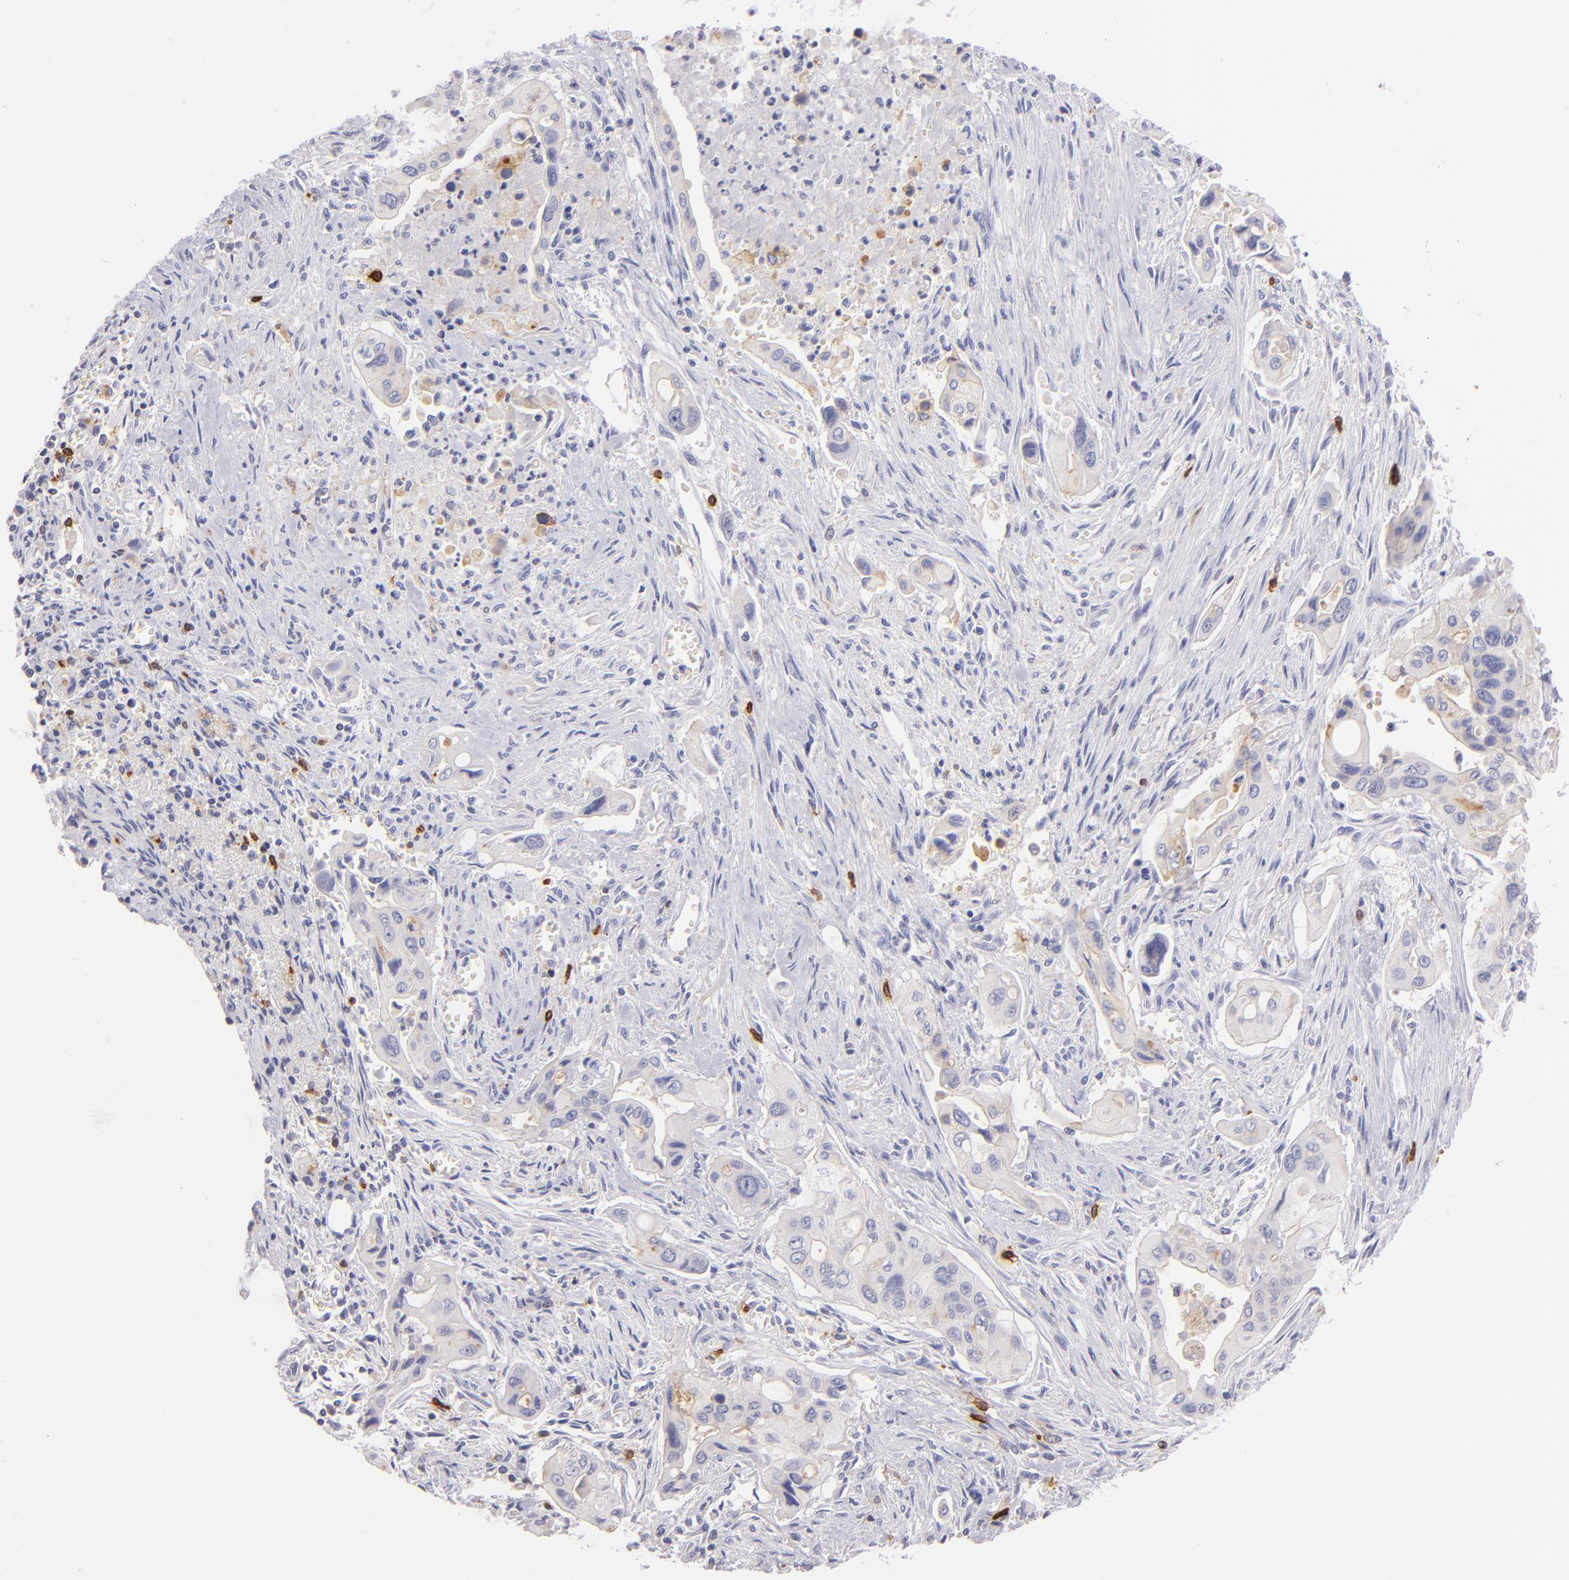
{"staining": {"intensity": "negative", "quantity": "none", "location": "none"}, "tissue": "pancreatic cancer", "cell_type": "Tumor cells", "image_type": "cancer", "snomed": [{"axis": "morphology", "description": "Adenocarcinoma, NOS"}, {"axis": "topography", "description": "Pancreas"}], "caption": "An immunohistochemistry (IHC) photomicrograph of pancreatic cancer (adenocarcinoma) is shown. There is no staining in tumor cells of pancreatic cancer (adenocarcinoma). (Brightfield microscopy of DAB (3,3'-diaminobenzidine) IHC at high magnification).", "gene": "IL2RA", "patient": {"sex": "male", "age": 77}}